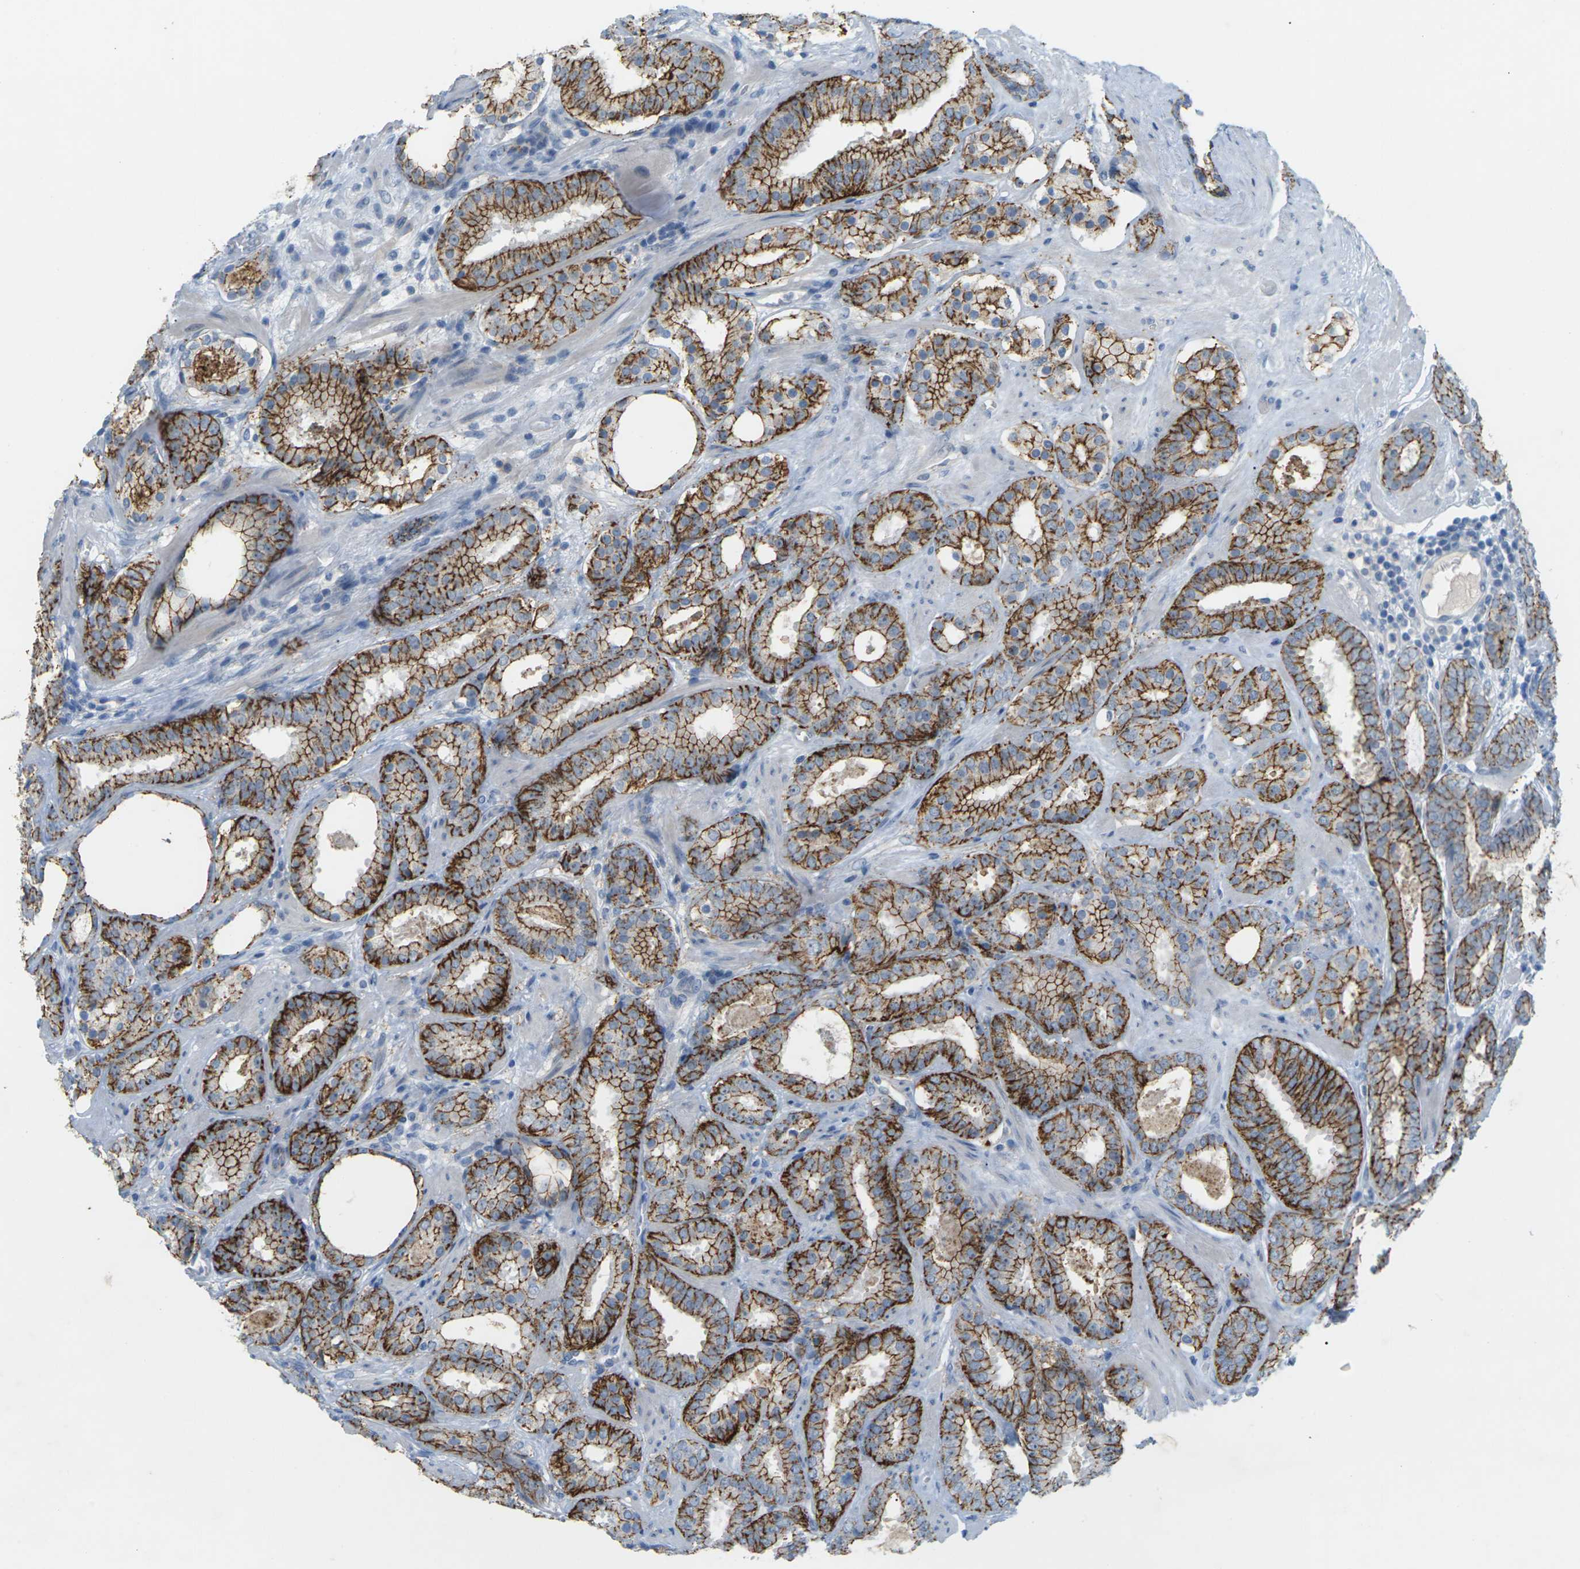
{"staining": {"intensity": "strong", "quantity": ">75%", "location": "cytoplasmic/membranous"}, "tissue": "prostate cancer", "cell_type": "Tumor cells", "image_type": "cancer", "snomed": [{"axis": "morphology", "description": "Adenocarcinoma, Low grade"}, {"axis": "topography", "description": "Prostate"}], "caption": "IHC of prostate adenocarcinoma (low-grade) reveals high levels of strong cytoplasmic/membranous positivity in approximately >75% of tumor cells.", "gene": "CLDN3", "patient": {"sex": "male", "age": 69}}